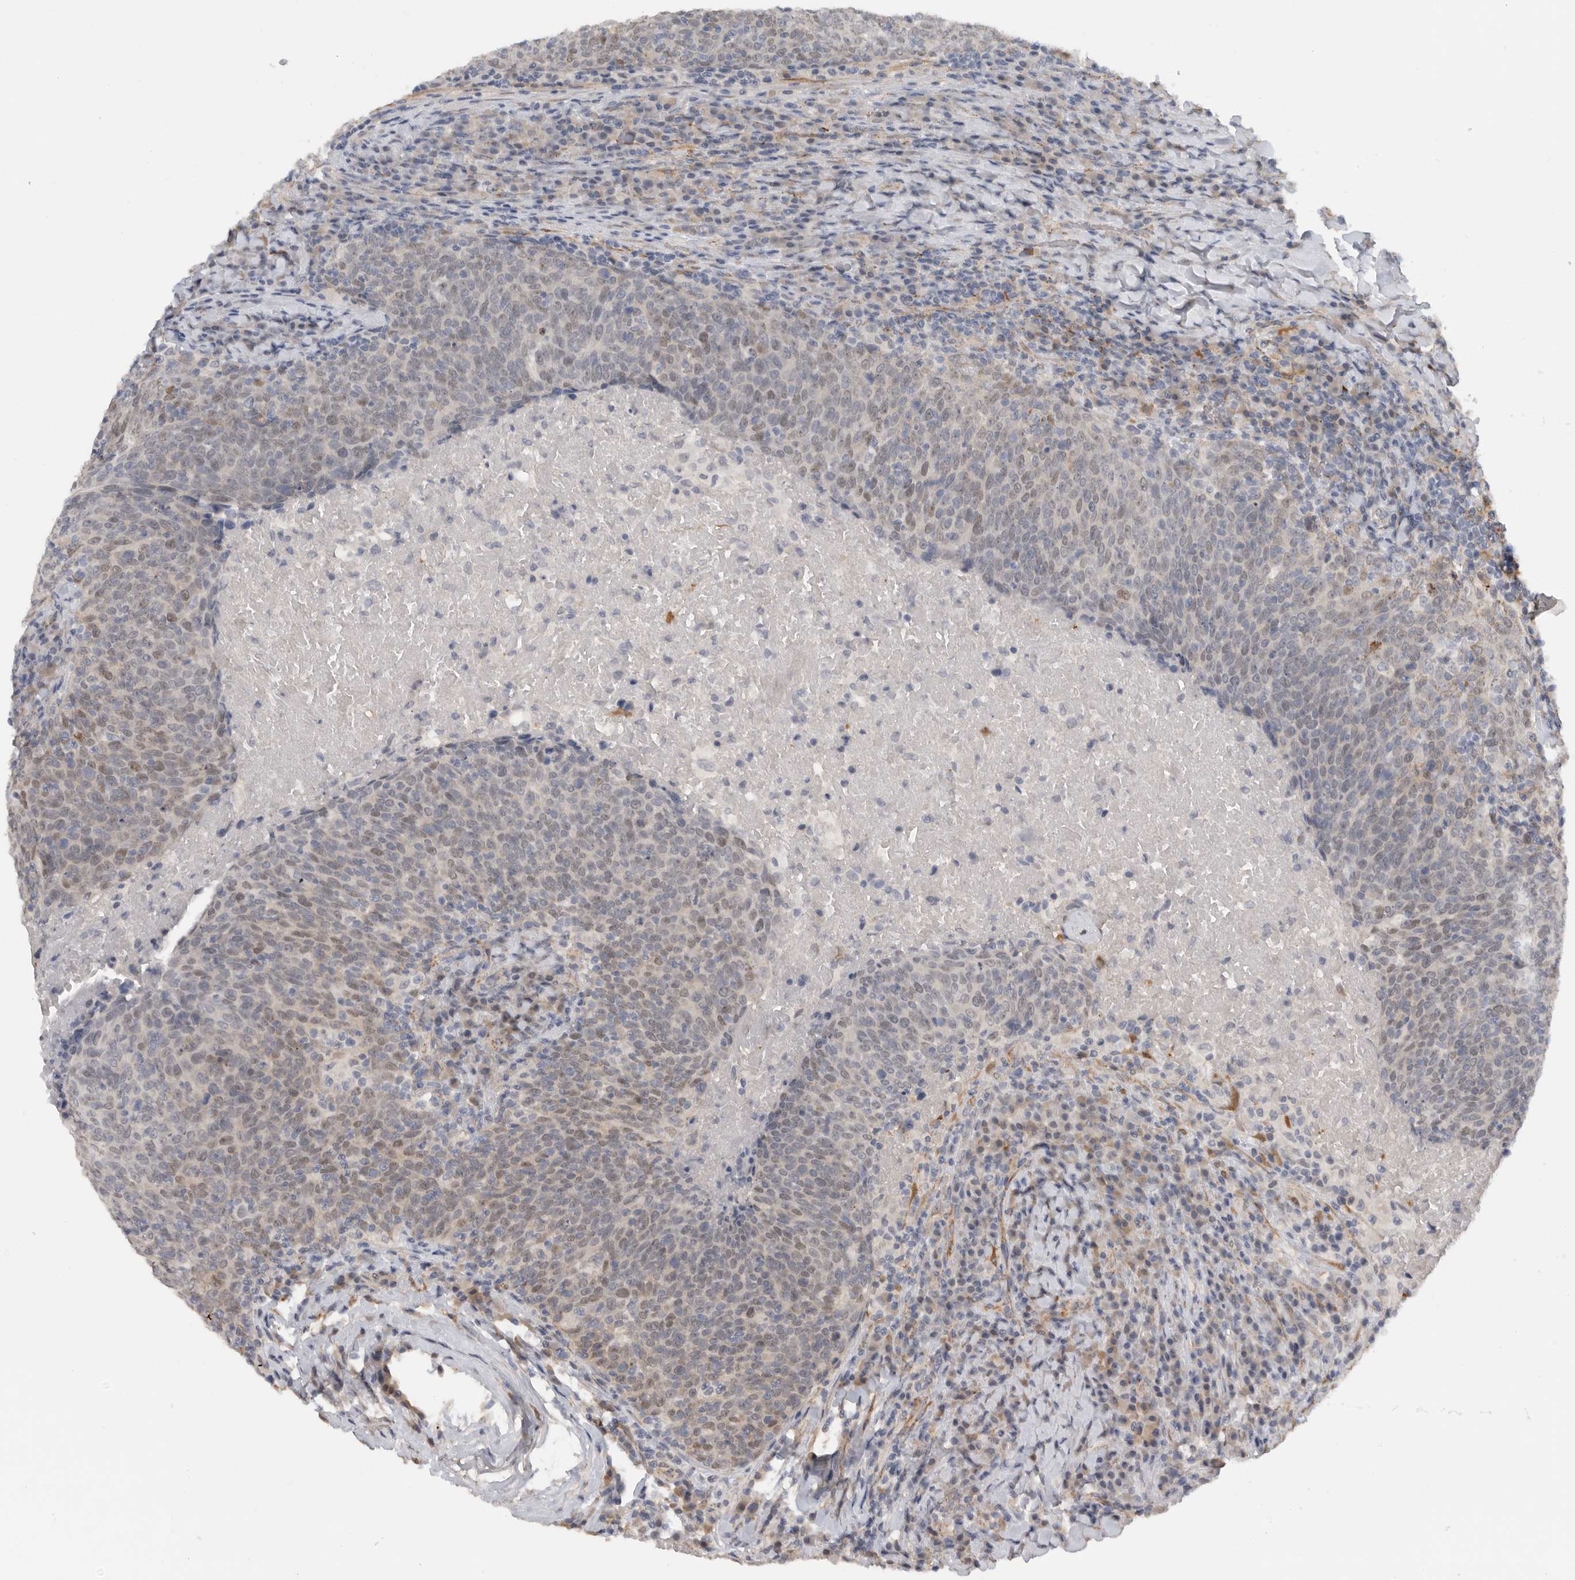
{"staining": {"intensity": "weak", "quantity": "25%-75%", "location": "nuclear"}, "tissue": "head and neck cancer", "cell_type": "Tumor cells", "image_type": "cancer", "snomed": [{"axis": "morphology", "description": "Squamous cell carcinoma, NOS"}, {"axis": "morphology", "description": "Squamous cell carcinoma, metastatic, NOS"}, {"axis": "topography", "description": "Lymph node"}, {"axis": "topography", "description": "Head-Neck"}], "caption": "A low amount of weak nuclear positivity is identified in about 25%-75% of tumor cells in head and neck cancer tissue.", "gene": "DYRK2", "patient": {"sex": "male", "age": 62}}